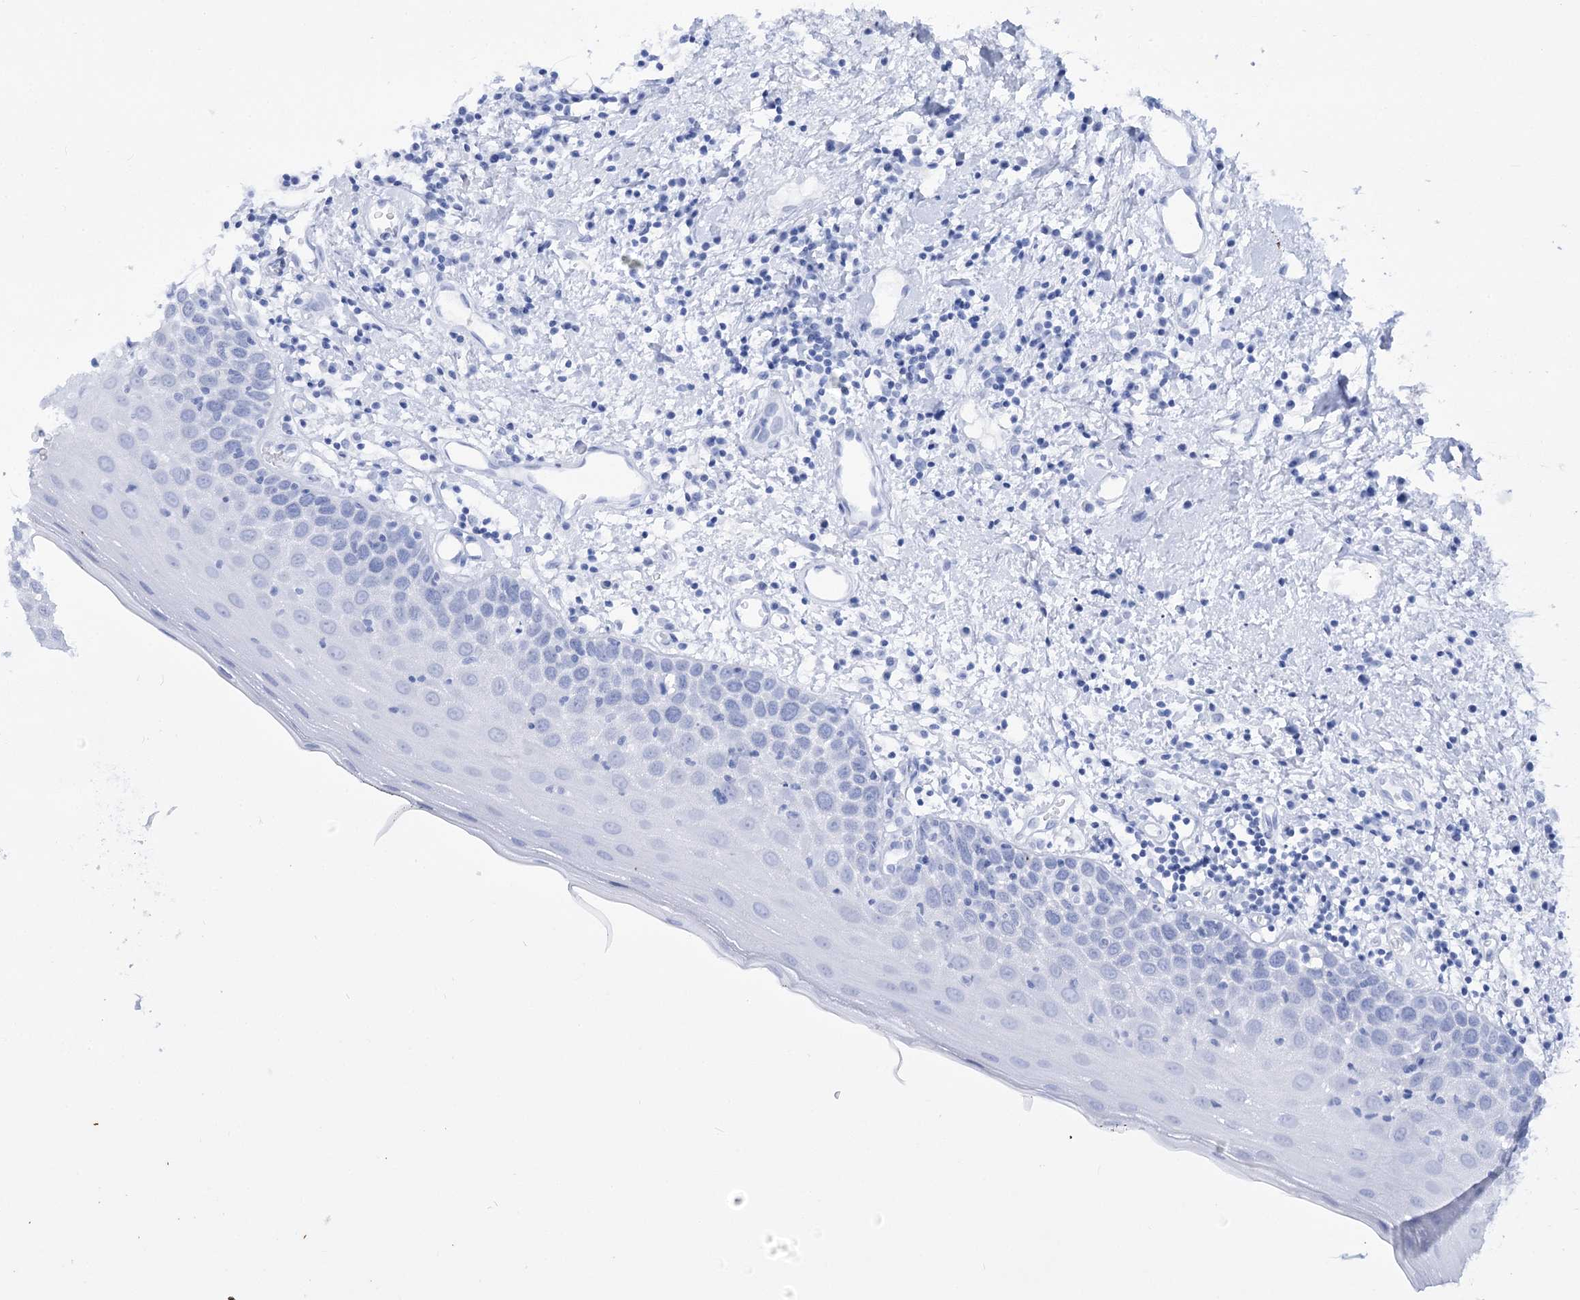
{"staining": {"intensity": "negative", "quantity": "none", "location": "none"}, "tissue": "oral mucosa", "cell_type": "Squamous epithelial cells", "image_type": "normal", "snomed": [{"axis": "morphology", "description": "Normal tissue, NOS"}, {"axis": "topography", "description": "Oral tissue"}], "caption": "DAB (3,3'-diaminobenzidine) immunohistochemical staining of normal human oral mucosa demonstrates no significant expression in squamous epithelial cells. (DAB immunohistochemistry (IHC), high magnification).", "gene": "SIAE", "patient": {"sex": "male", "age": 74}}